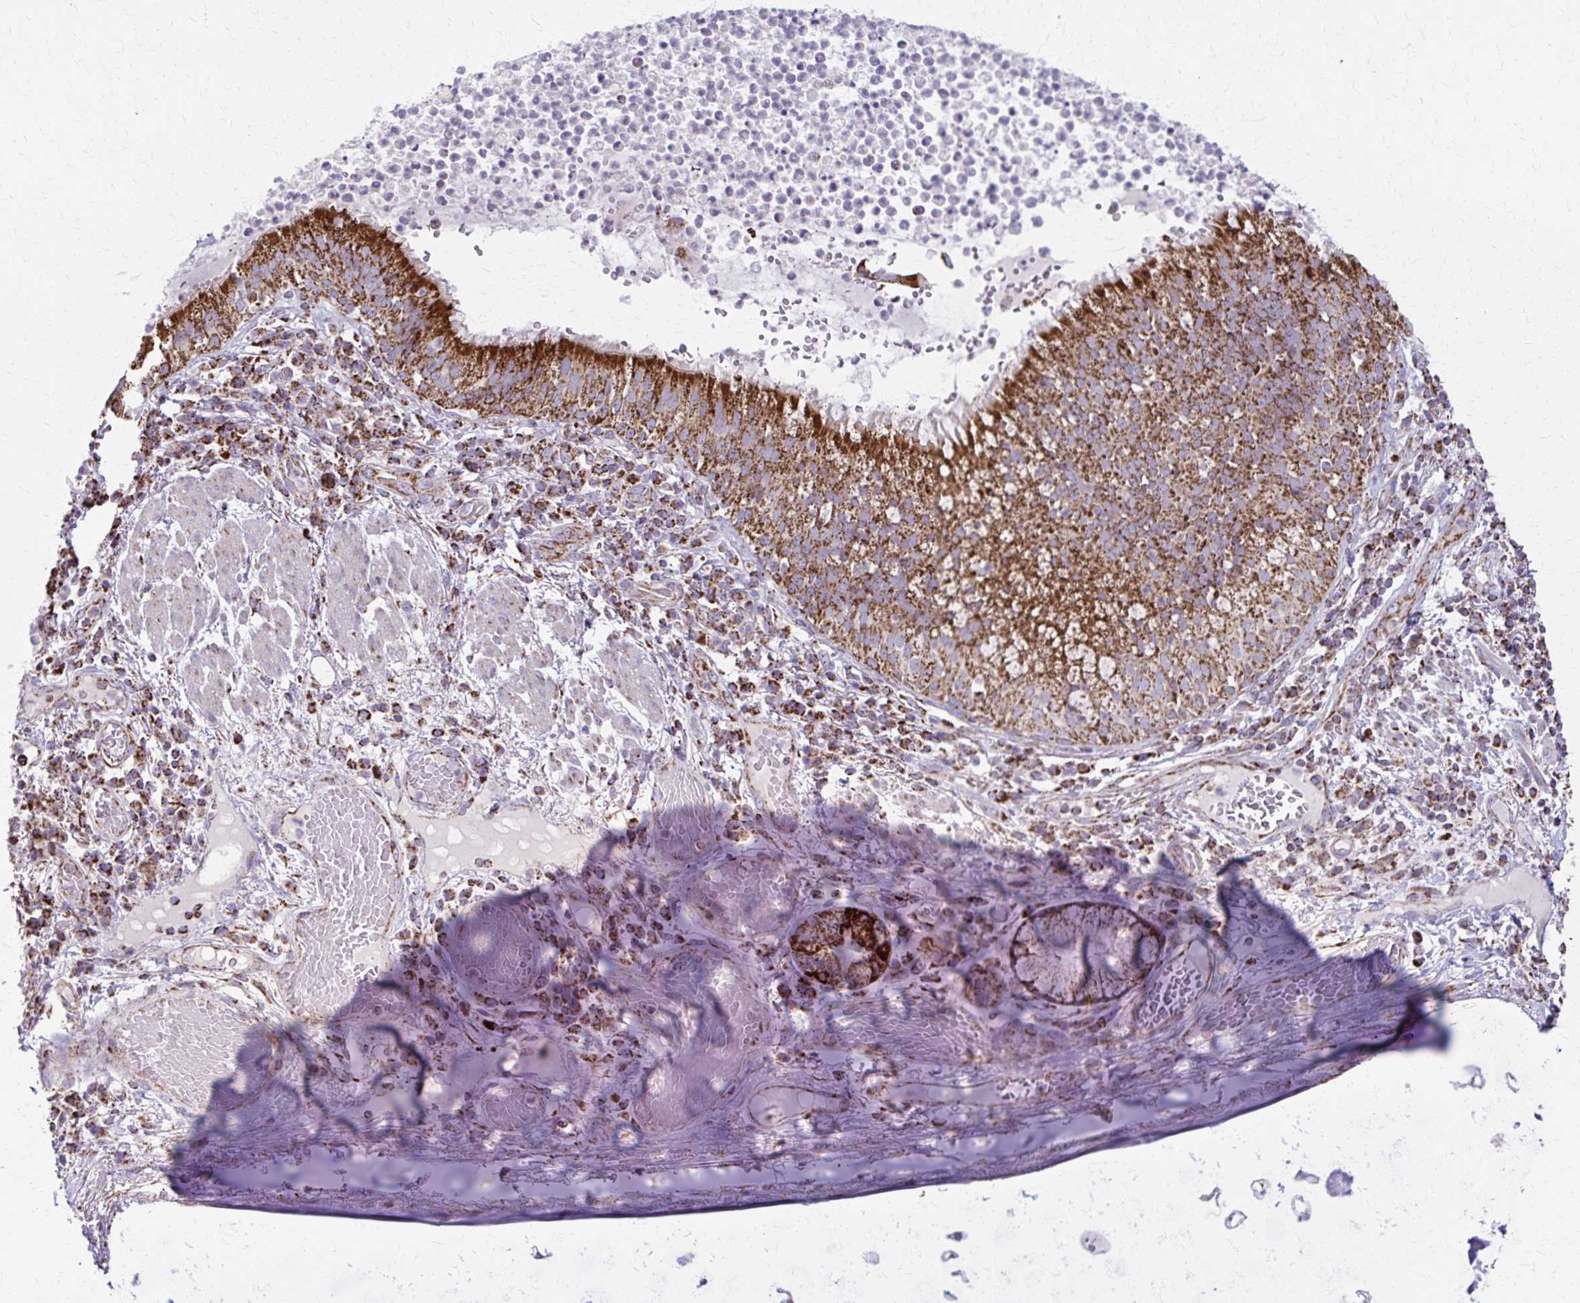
{"staining": {"intensity": "strong", "quantity": ">75%", "location": "cytoplasmic/membranous"}, "tissue": "bronchus", "cell_type": "Respiratory epithelial cells", "image_type": "normal", "snomed": [{"axis": "morphology", "description": "Normal tissue, NOS"}, {"axis": "topography", "description": "Lymph node"}, {"axis": "topography", "description": "Bronchus"}], "caption": "Protein expression analysis of unremarkable human bronchus reveals strong cytoplasmic/membranous expression in approximately >75% of respiratory epithelial cells. (Stains: DAB (3,3'-diaminobenzidine) in brown, nuclei in blue, Microscopy: brightfield microscopy at high magnification).", "gene": "TVP23A", "patient": {"sex": "male", "age": 56}}